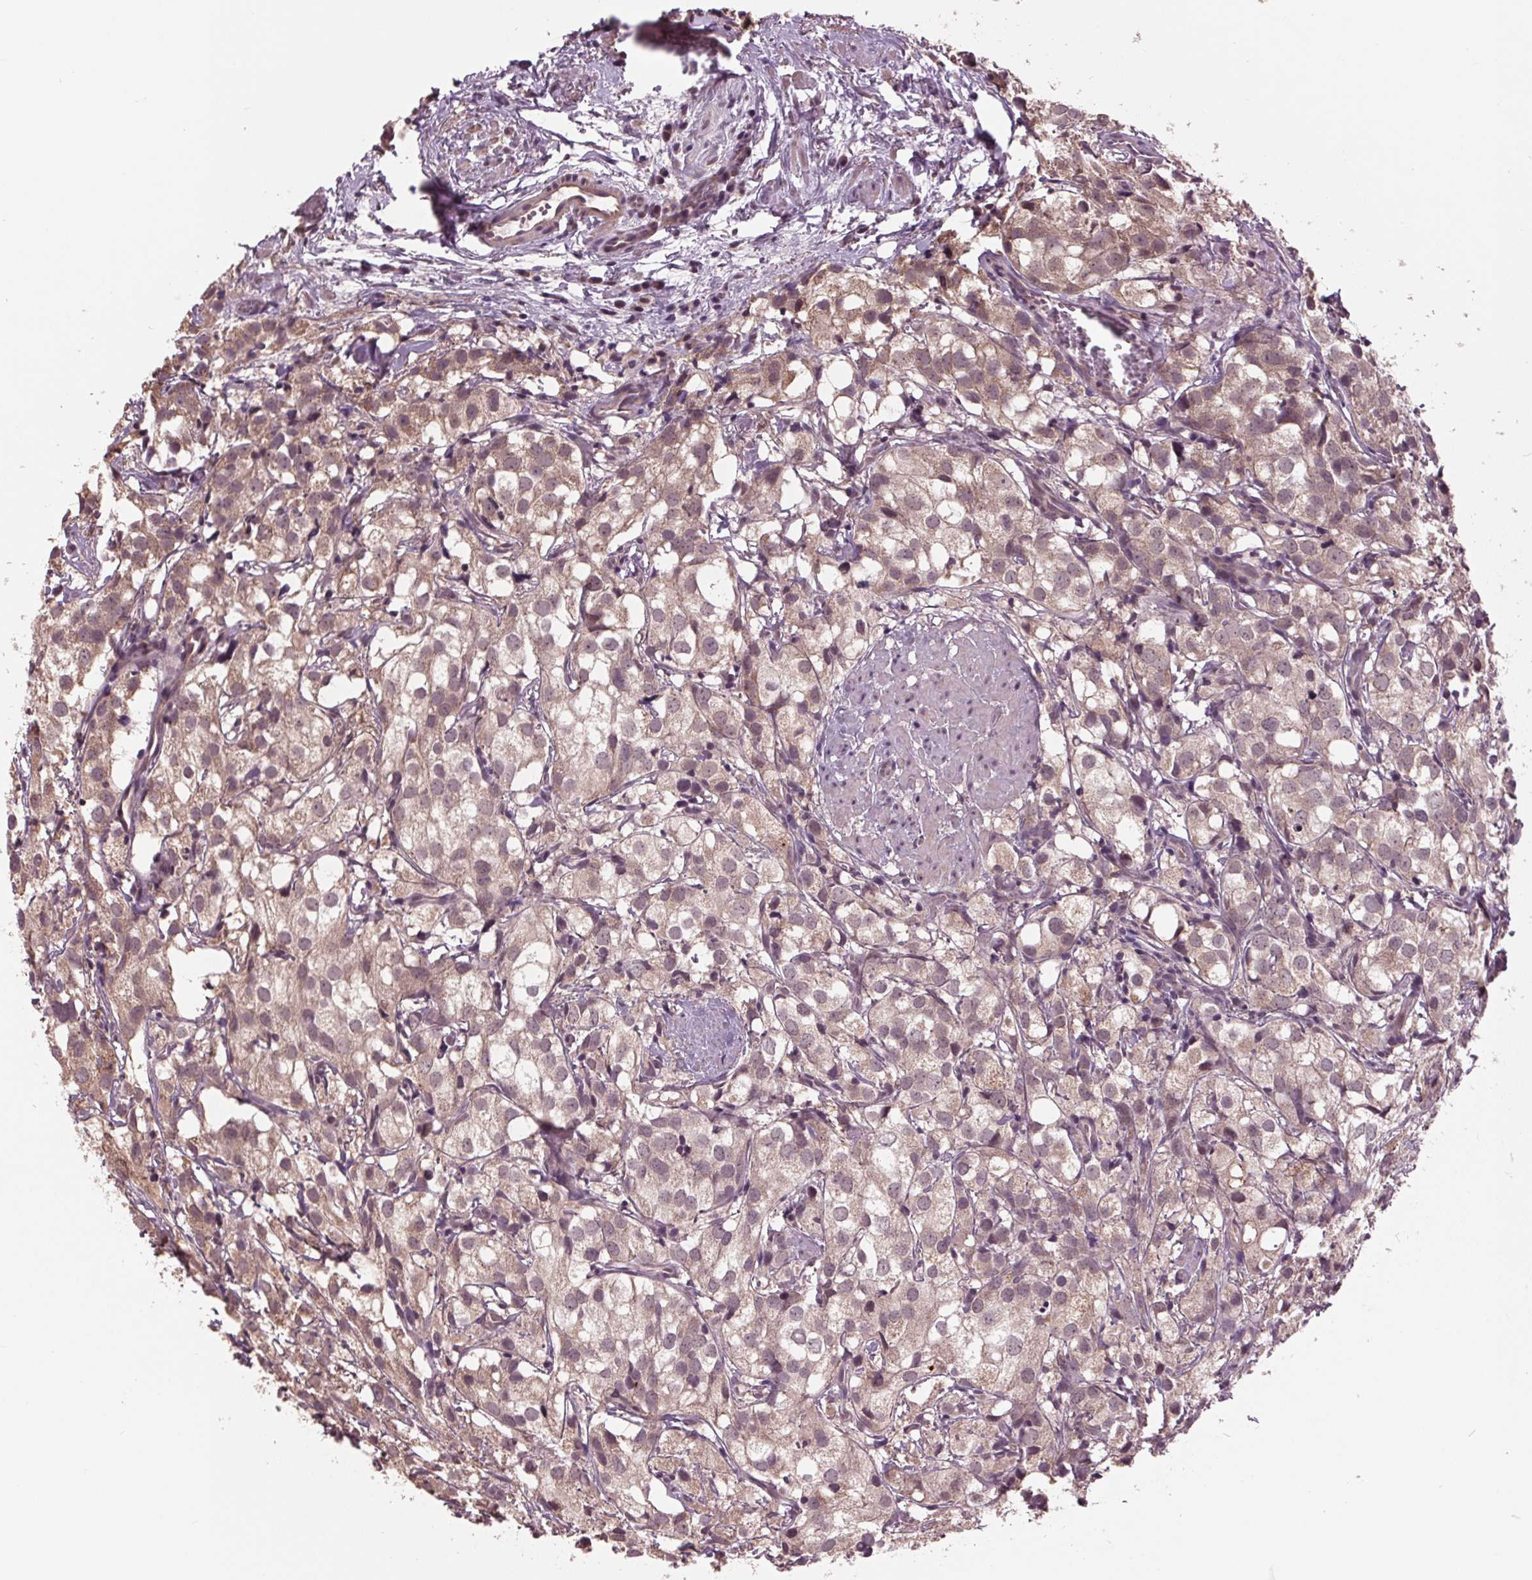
{"staining": {"intensity": "weak", "quantity": "25%-75%", "location": "cytoplasmic/membranous,nuclear"}, "tissue": "prostate cancer", "cell_type": "Tumor cells", "image_type": "cancer", "snomed": [{"axis": "morphology", "description": "Adenocarcinoma, High grade"}, {"axis": "topography", "description": "Prostate"}], "caption": "Protein expression analysis of adenocarcinoma (high-grade) (prostate) shows weak cytoplasmic/membranous and nuclear expression in about 25%-75% of tumor cells. The staining was performed using DAB, with brown indicating positive protein expression. Nuclei are stained blue with hematoxylin.", "gene": "MAPK8", "patient": {"sex": "male", "age": 86}}